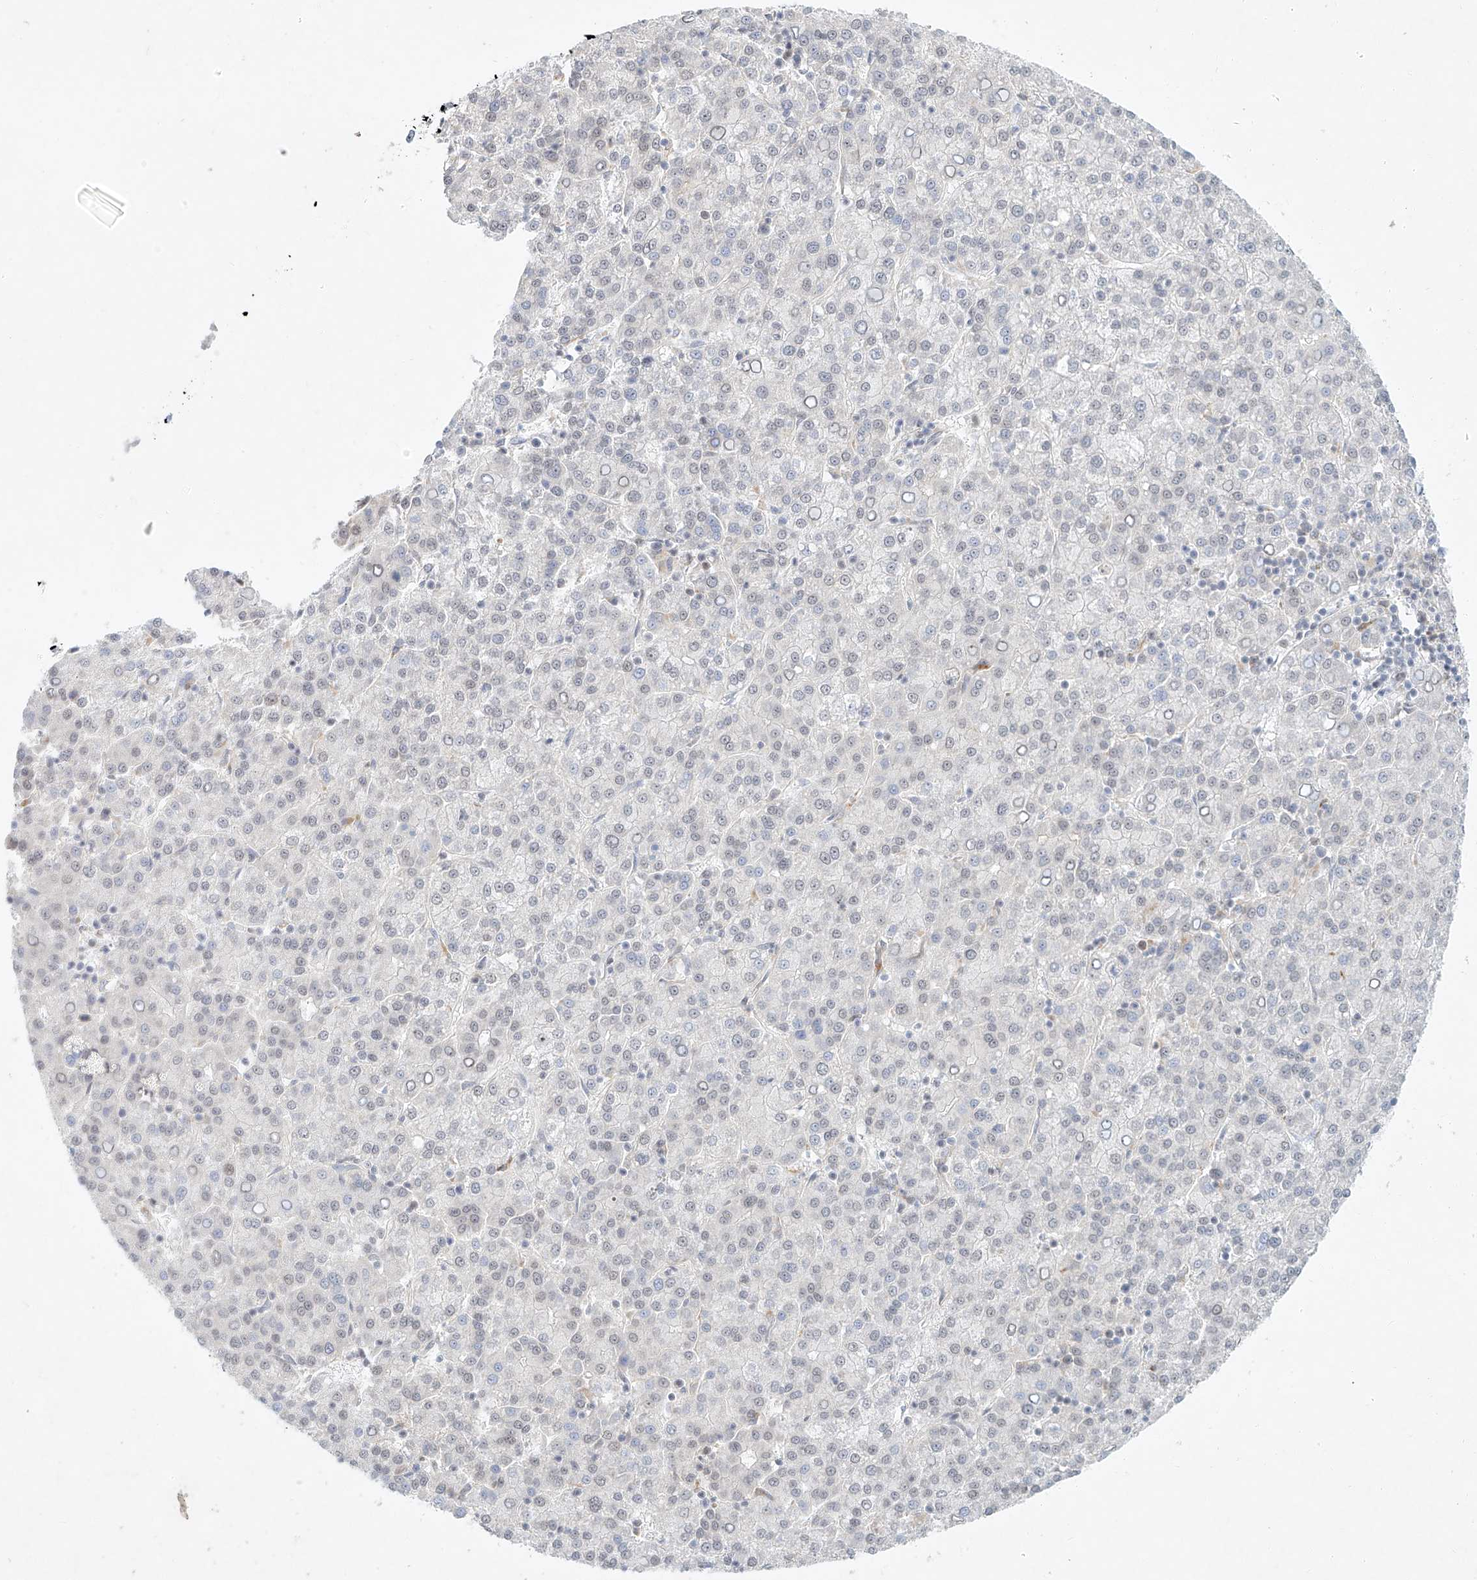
{"staining": {"intensity": "negative", "quantity": "none", "location": "none"}, "tissue": "liver cancer", "cell_type": "Tumor cells", "image_type": "cancer", "snomed": [{"axis": "morphology", "description": "Carcinoma, Hepatocellular, NOS"}, {"axis": "topography", "description": "Liver"}], "caption": "Micrograph shows no protein positivity in tumor cells of liver cancer tissue. (Stains: DAB immunohistochemistry with hematoxylin counter stain, Microscopy: brightfield microscopy at high magnification).", "gene": "PAK6", "patient": {"sex": "female", "age": 58}}